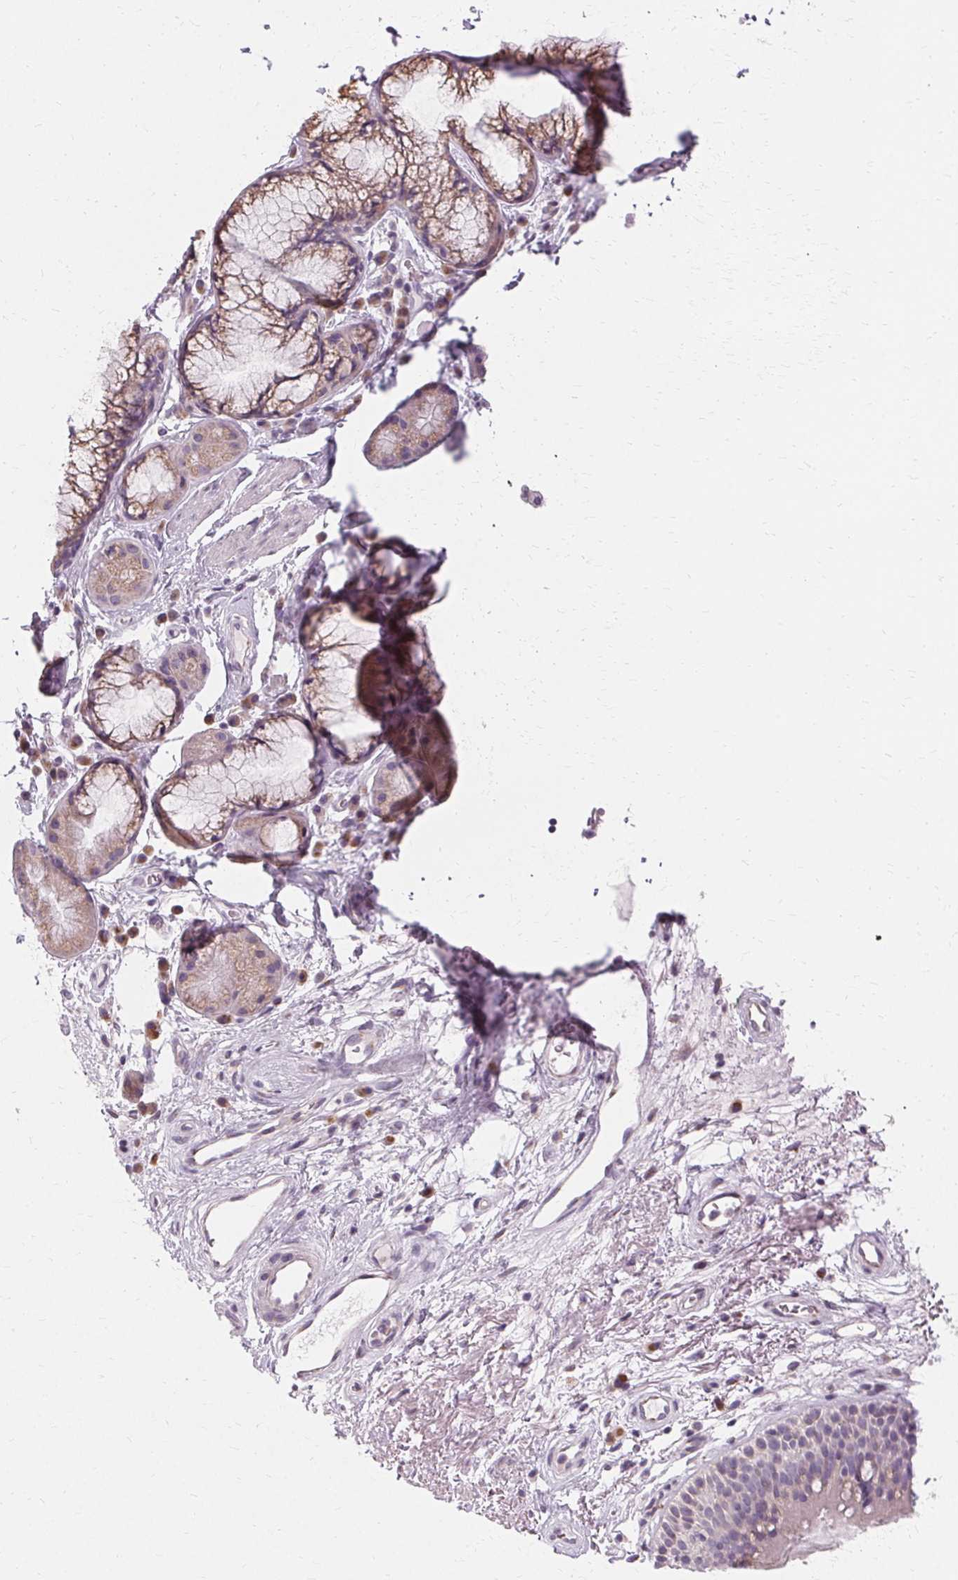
{"staining": {"intensity": "negative", "quantity": "none", "location": "none"}, "tissue": "bronchus", "cell_type": "Respiratory epithelial cells", "image_type": "normal", "snomed": [{"axis": "morphology", "description": "Normal tissue, NOS"}, {"axis": "topography", "description": "Cartilage tissue"}, {"axis": "topography", "description": "Bronchus"}], "caption": "Normal bronchus was stained to show a protein in brown. There is no significant staining in respiratory epithelial cells. The staining was performed using DAB to visualize the protein expression in brown, while the nuclei were stained in blue with hematoxylin (Magnification: 20x).", "gene": "FCRL3", "patient": {"sex": "male", "age": 58}}